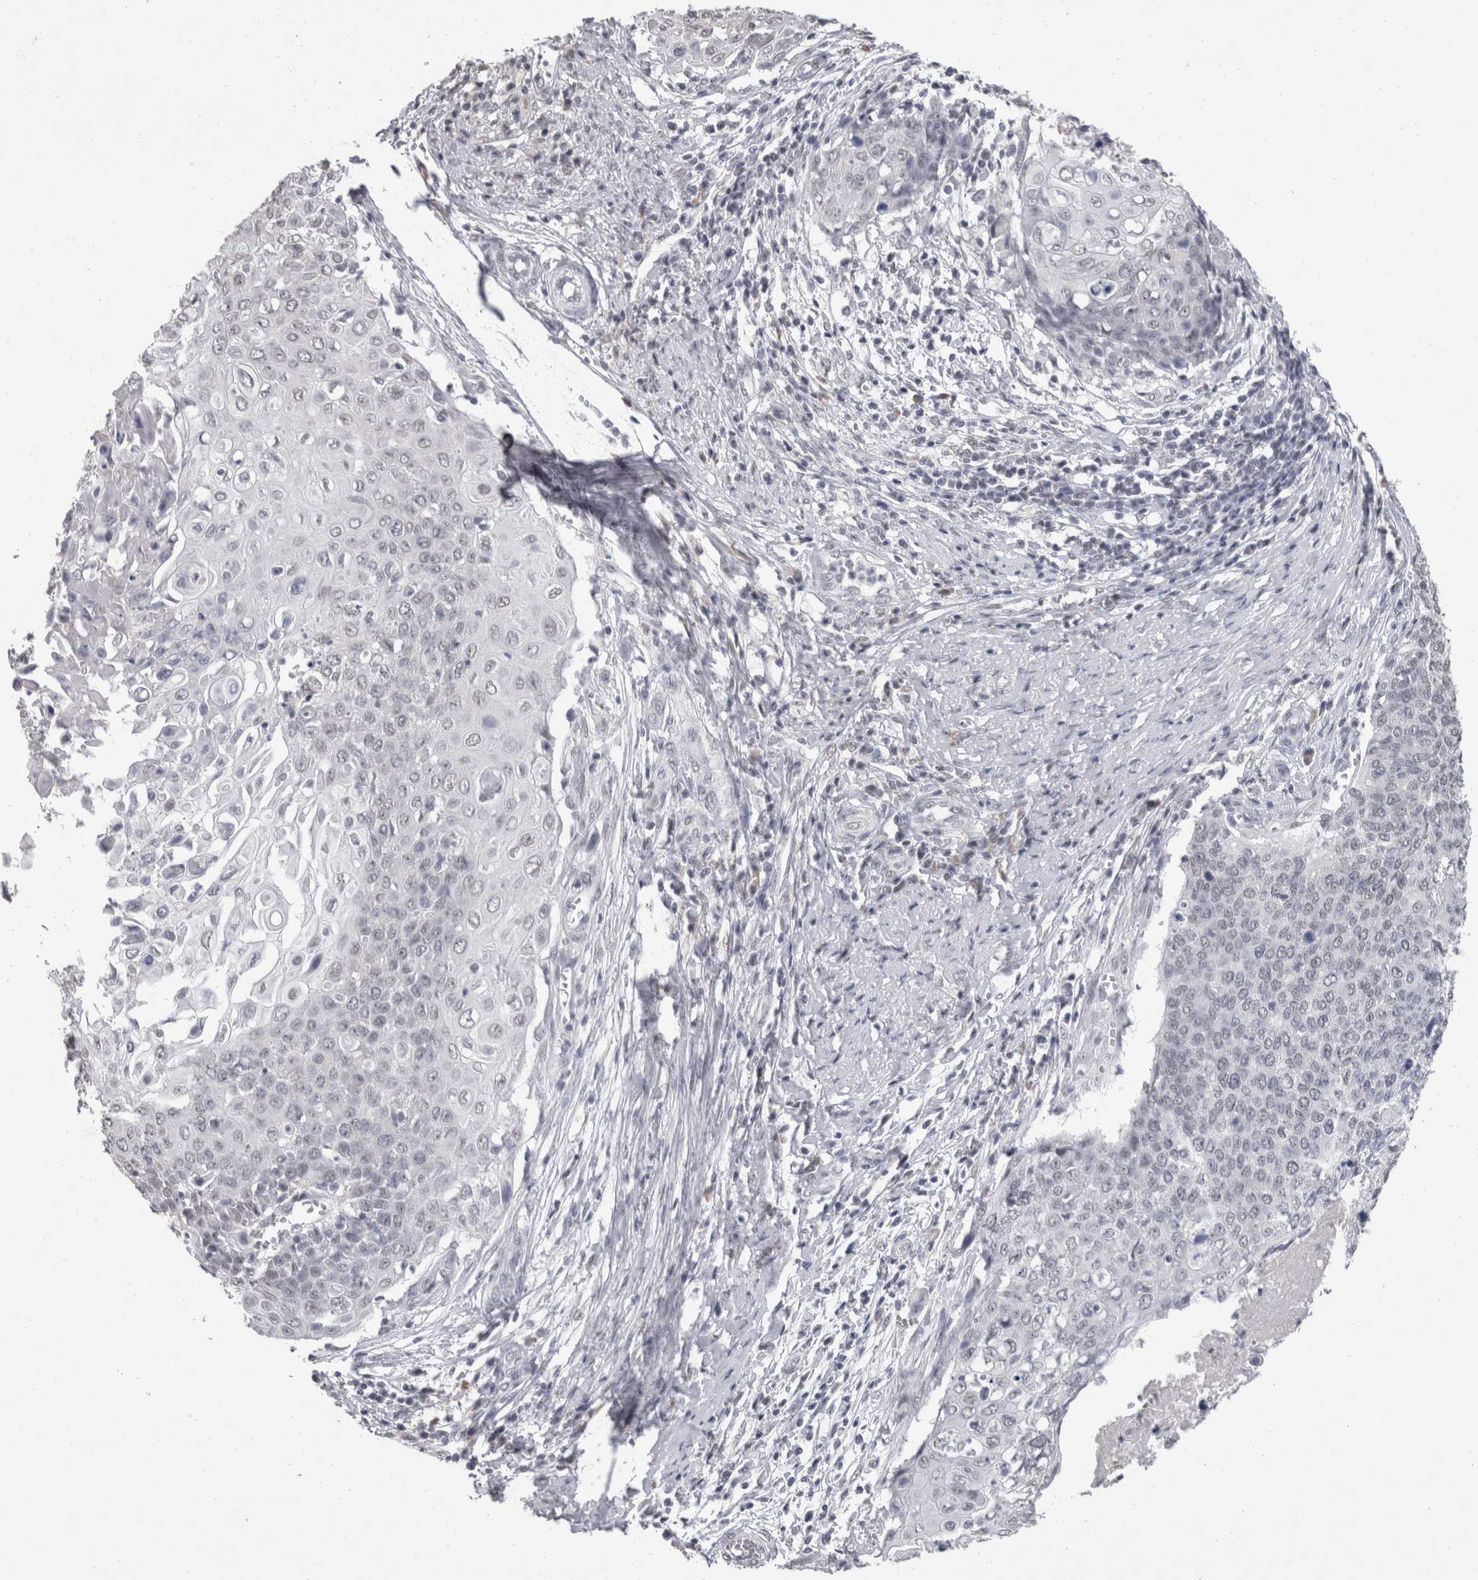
{"staining": {"intensity": "weak", "quantity": "25%-75%", "location": "nuclear"}, "tissue": "cervical cancer", "cell_type": "Tumor cells", "image_type": "cancer", "snomed": [{"axis": "morphology", "description": "Squamous cell carcinoma, NOS"}, {"axis": "topography", "description": "Cervix"}], "caption": "Immunohistochemical staining of cervical squamous cell carcinoma reveals low levels of weak nuclear protein staining in approximately 25%-75% of tumor cells.", "gene": "DDX17", "patient": {"sex": "female", "age": 39}}